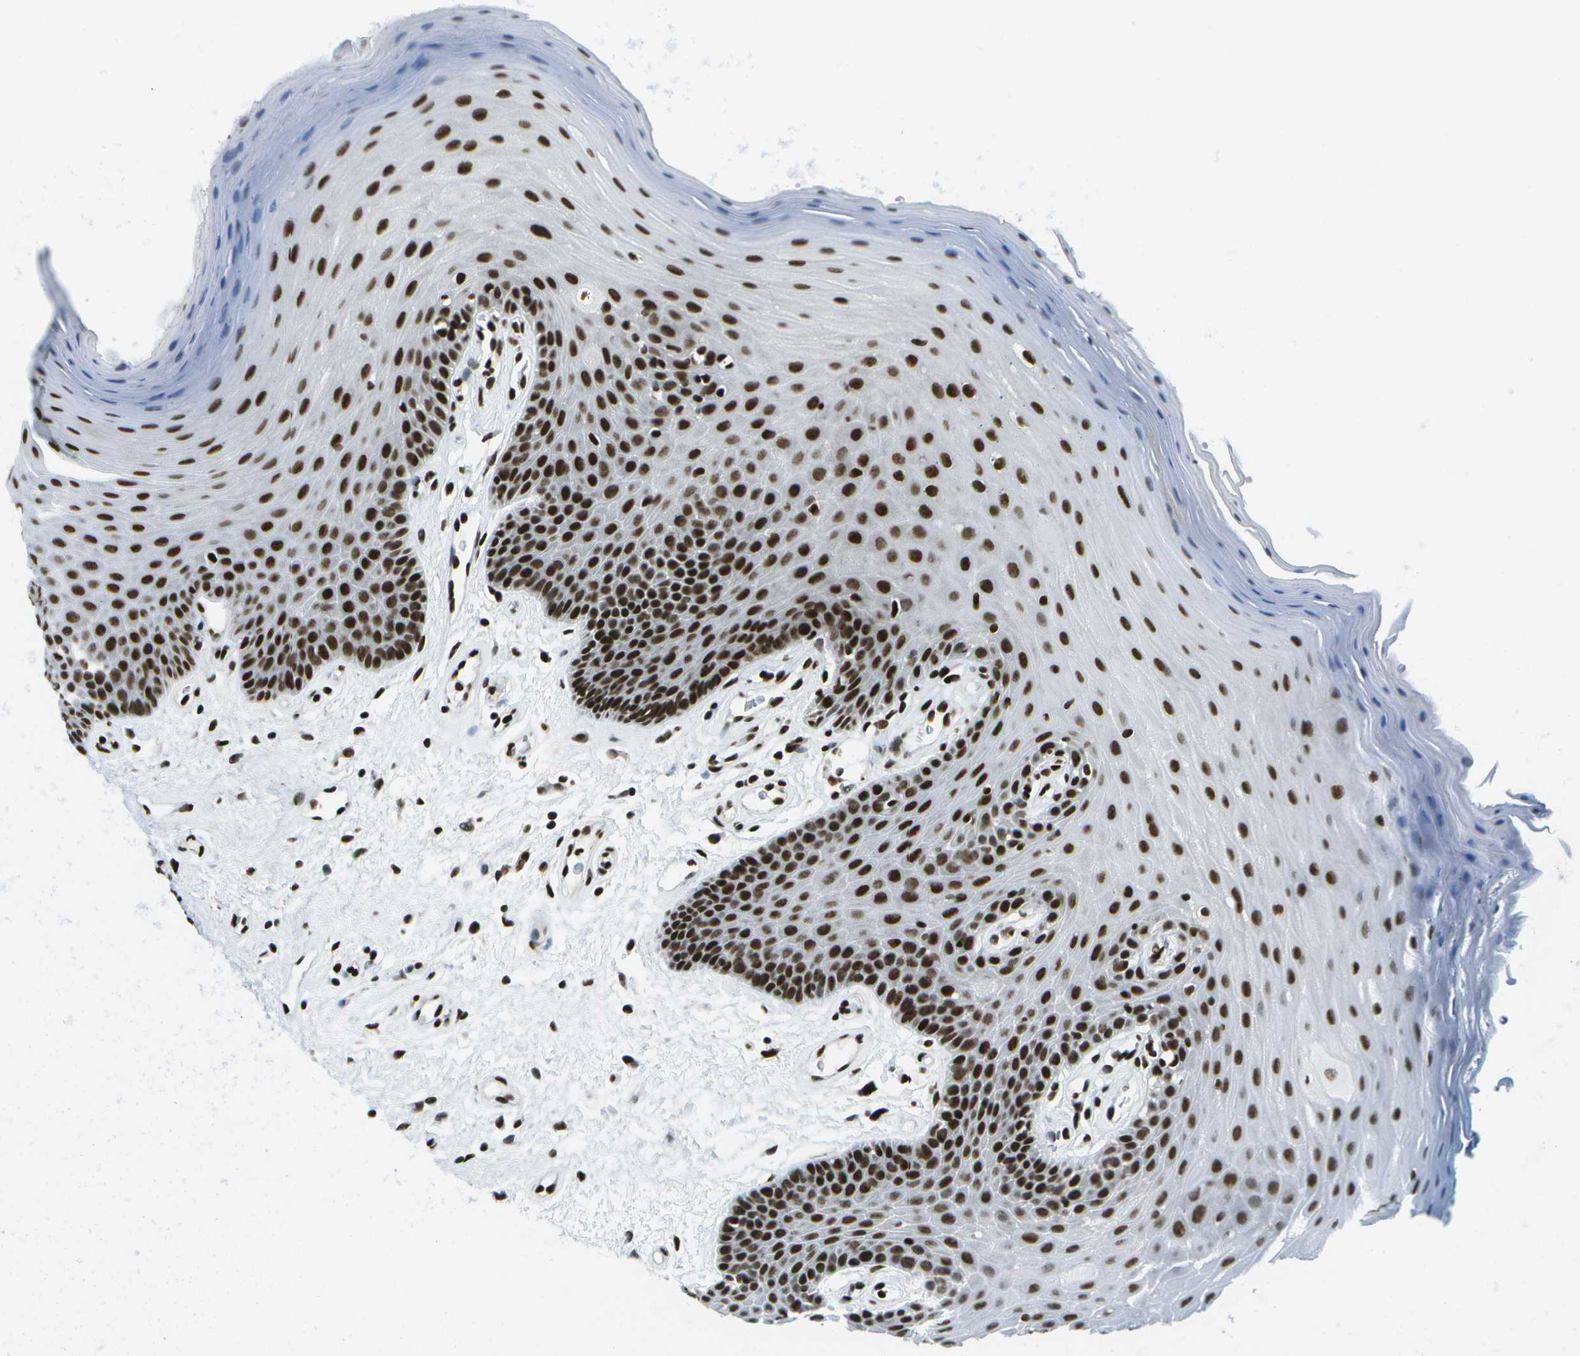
{"staining": {"intensity": "strong", "quantity": ">75%", "location": "nuclear"}, "tissue": "oral mucosa", "cell_type": "Squamous epithelial cells", "image_type": "normal", "snomed": [{"axis": "morphology", "description": "Normal tissue, NOS"}, {"axis": "morphology", "description": "Squamous cell carcinoma, NOS"}, {"axis": "topography", "description": "Skeletal muscle"}, {"axis": "topography", "description": "Adipose tissue"}, {"axis": "topography", "description": "Vascular tissue"}, {"axis": "topography", "description": "Oral tissue"}, {"axis": "topography", "description": "Peripheral nerve tissue"}, {"axis": "topography", "description": "Head-Neck"}], "caption": "A high-resolution histopathology image shows IHC staining of benign oral mucosa, which demonstrates strong nuclear expression in about >75% of squamous epithelial cells.", "gene": "GLYR1", "patient": {"sex": "male", "age": 71}}